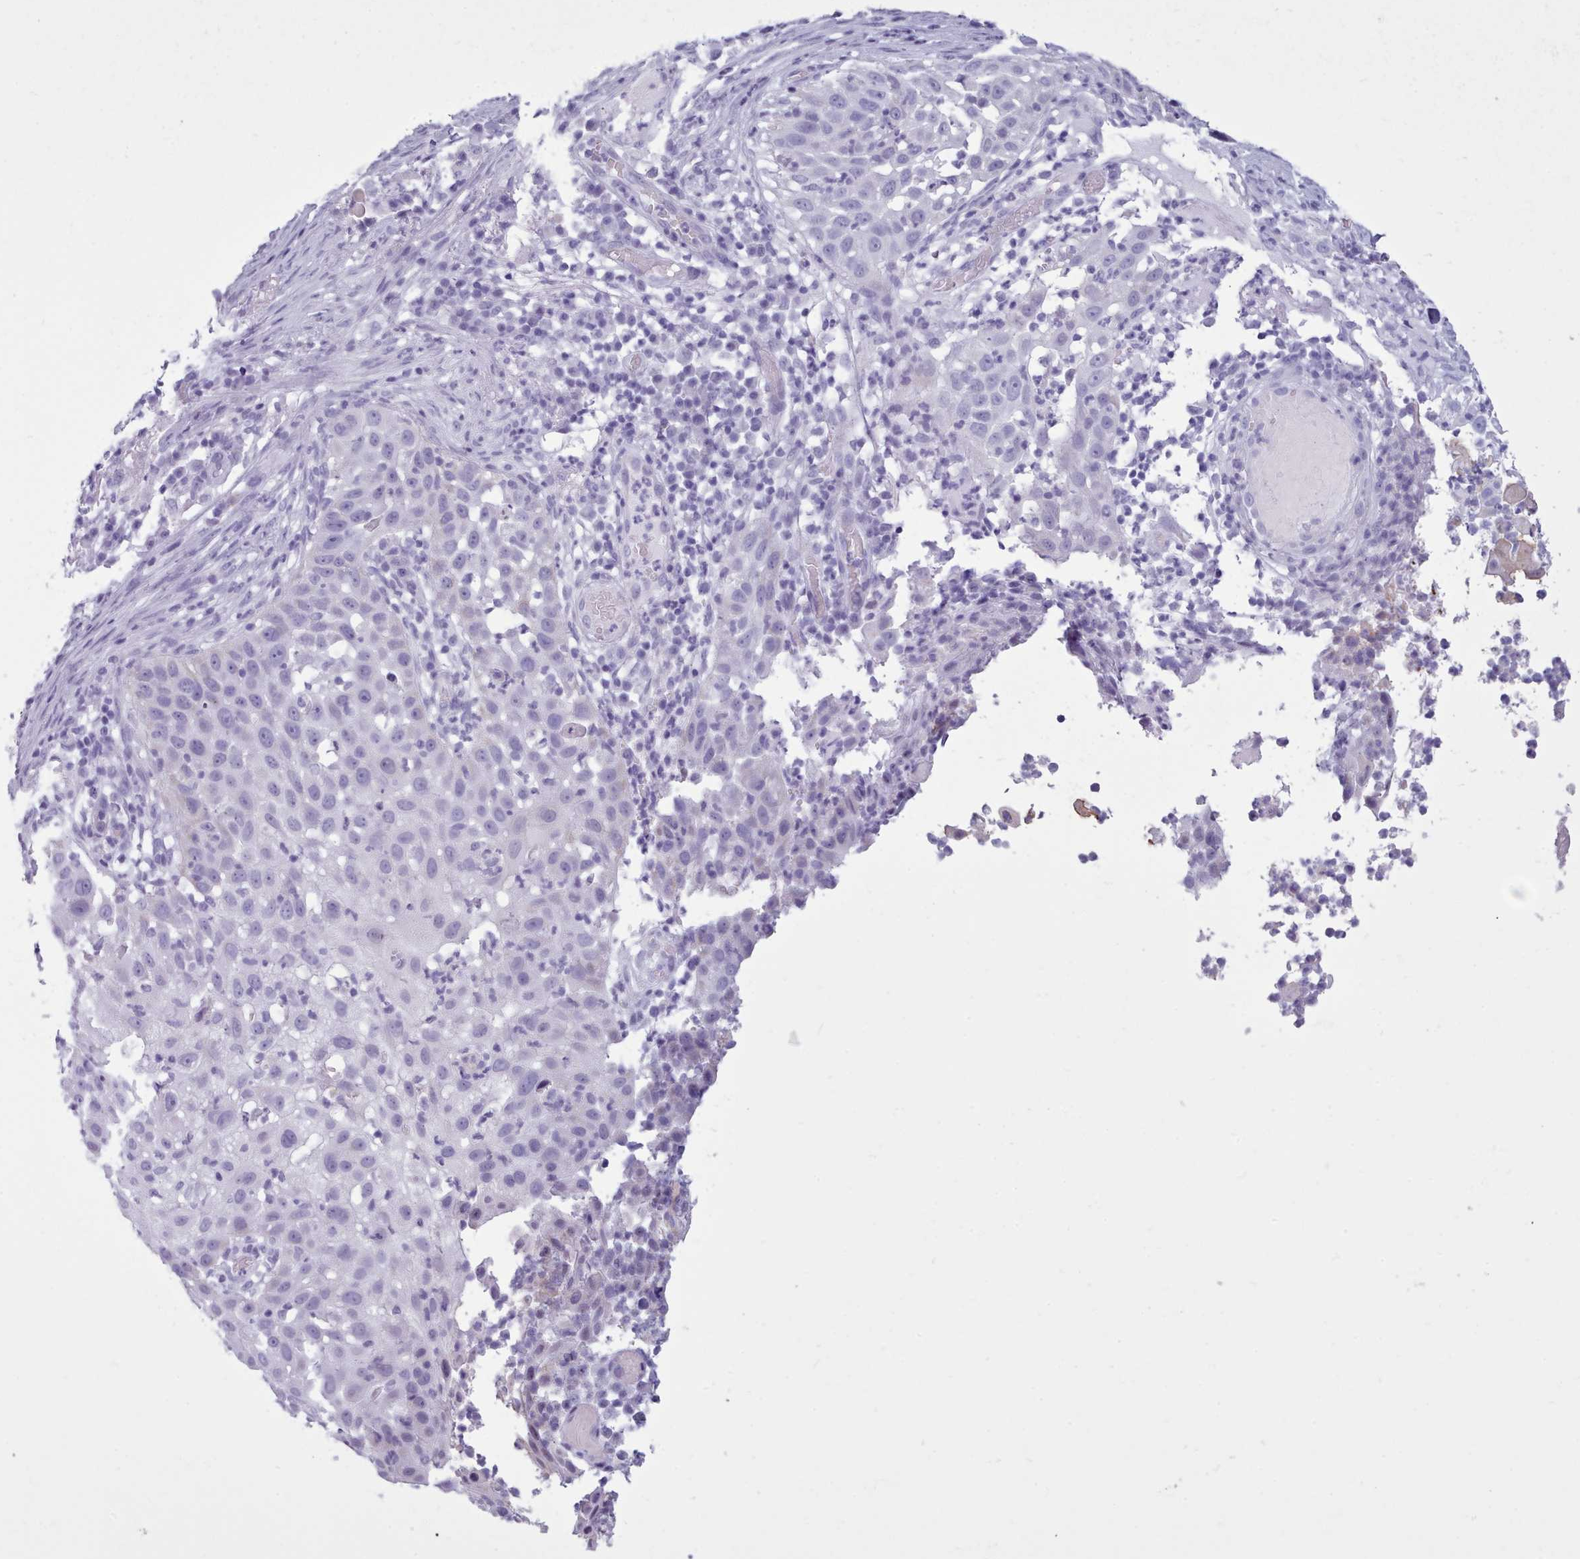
{"staining": {"intensity": "negative", "quantity": "none", "location": "none"}, "tissue": "skin cancer", "cell_type": "Tumor cells", "image_type": "cancer", "snomed": [{"axis": "morphology", "description": "Squamous cell carcinoma, NOS"}, {"axis": "topography", "description": "Skin"}], "caption": "DAB immunohistochemical staining of skin squamous cell carcinoma reveals no significant positivity in tumor cells. The staining is performed using DAB brown chromogen with nuclei counter-stained in using hematoxylin.", "gene": "FBXO48", "patient": {"sex": "female", "age": 44}}